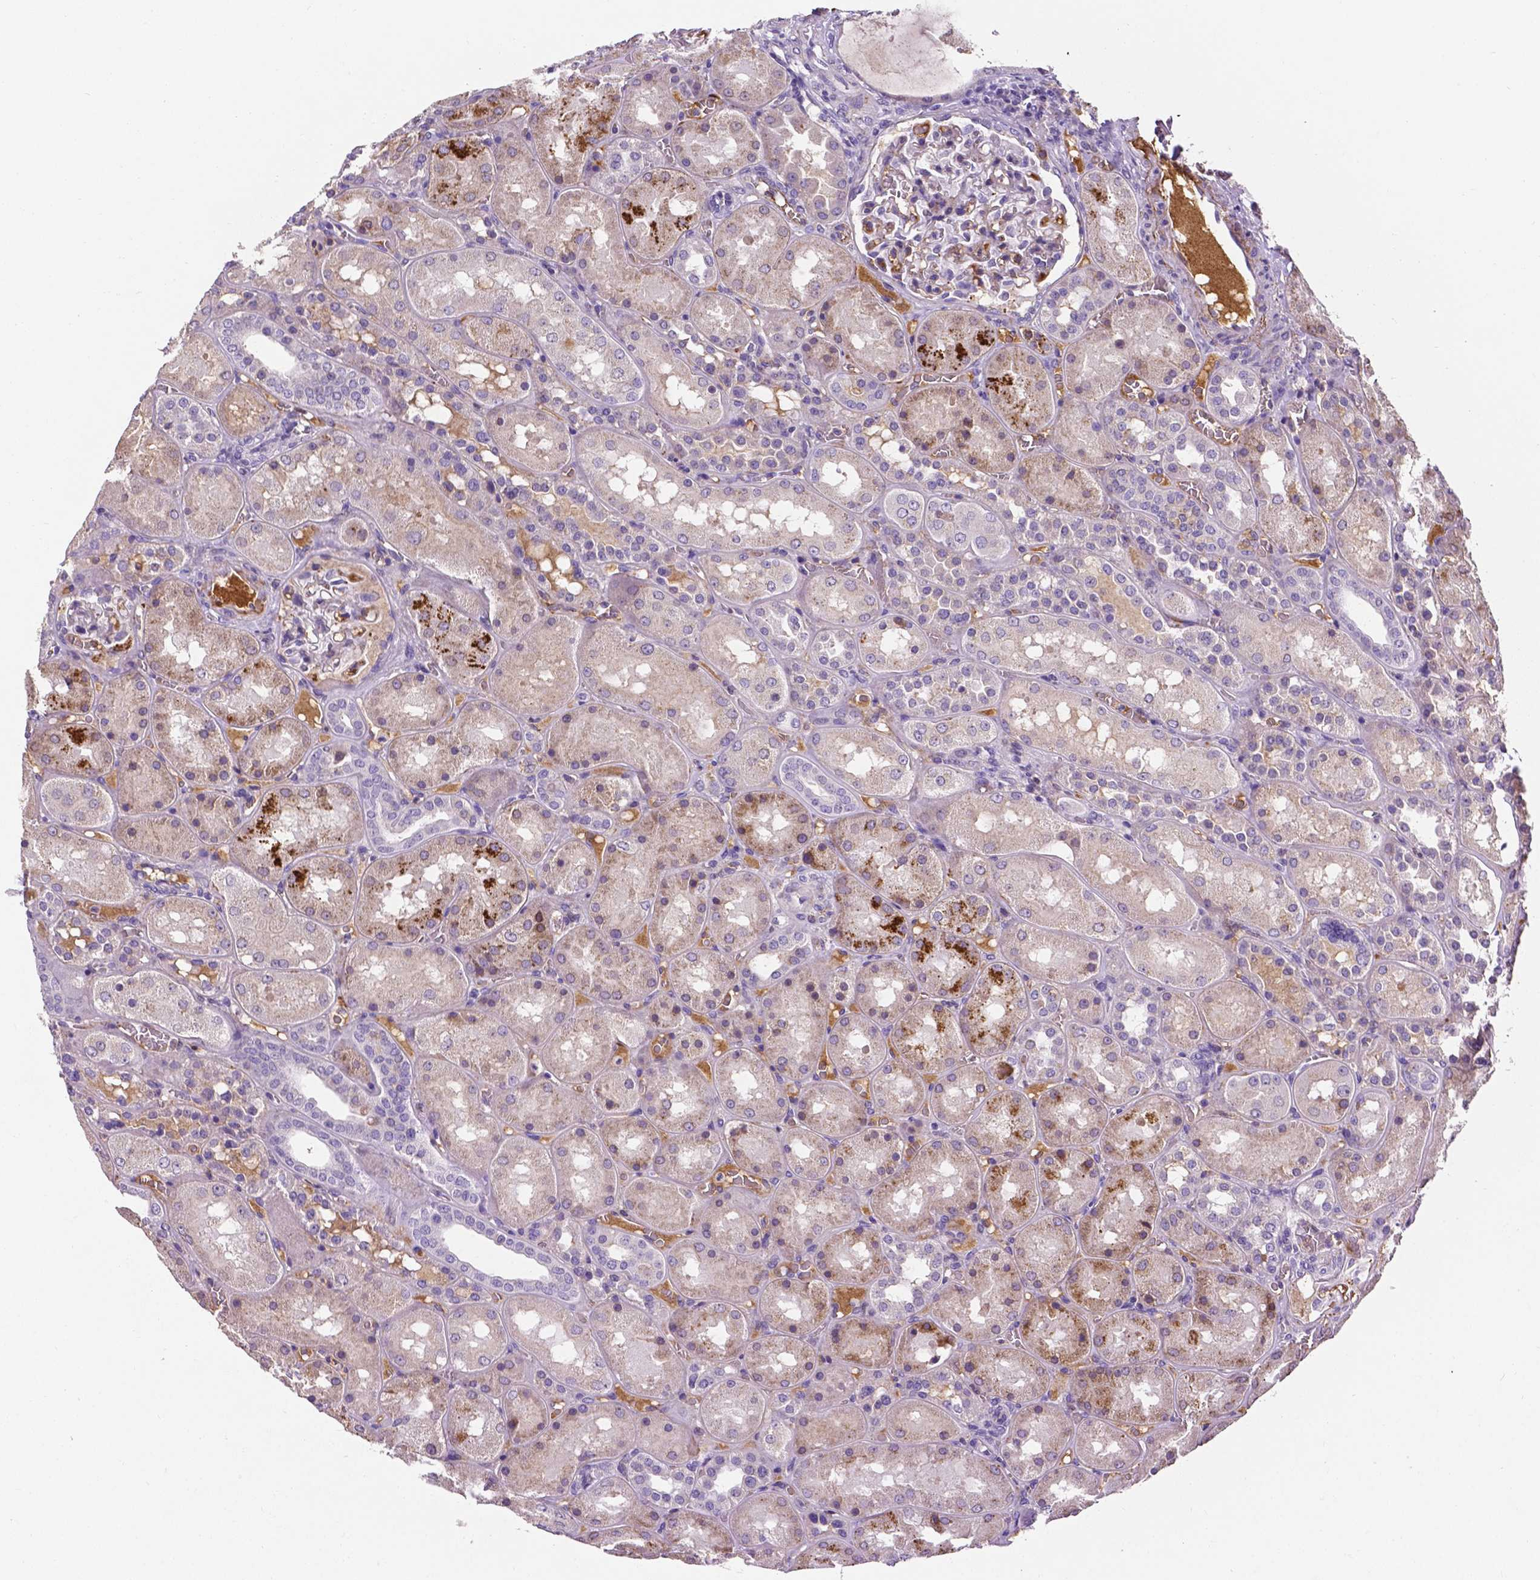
{"staining": {"intensity": "negative", "quantity": "none", "location": "none"}, "tissue": "kidney", "cell_type": "Cells in glomeruli", "image_type": "normal", "snomed": [{"axis": "morphology", "description": "Normal tissue, NOS"}, {"axis": "topography", "description": "Kidney"}], "caption": "DAB (3,3'-diaminobenzidine) immunohistochemical staining of benign human kidney exhibits no significant expression in cells in glomeruli.", "gene": "APOE", "patient": {"sex": "male", "age": 73}}